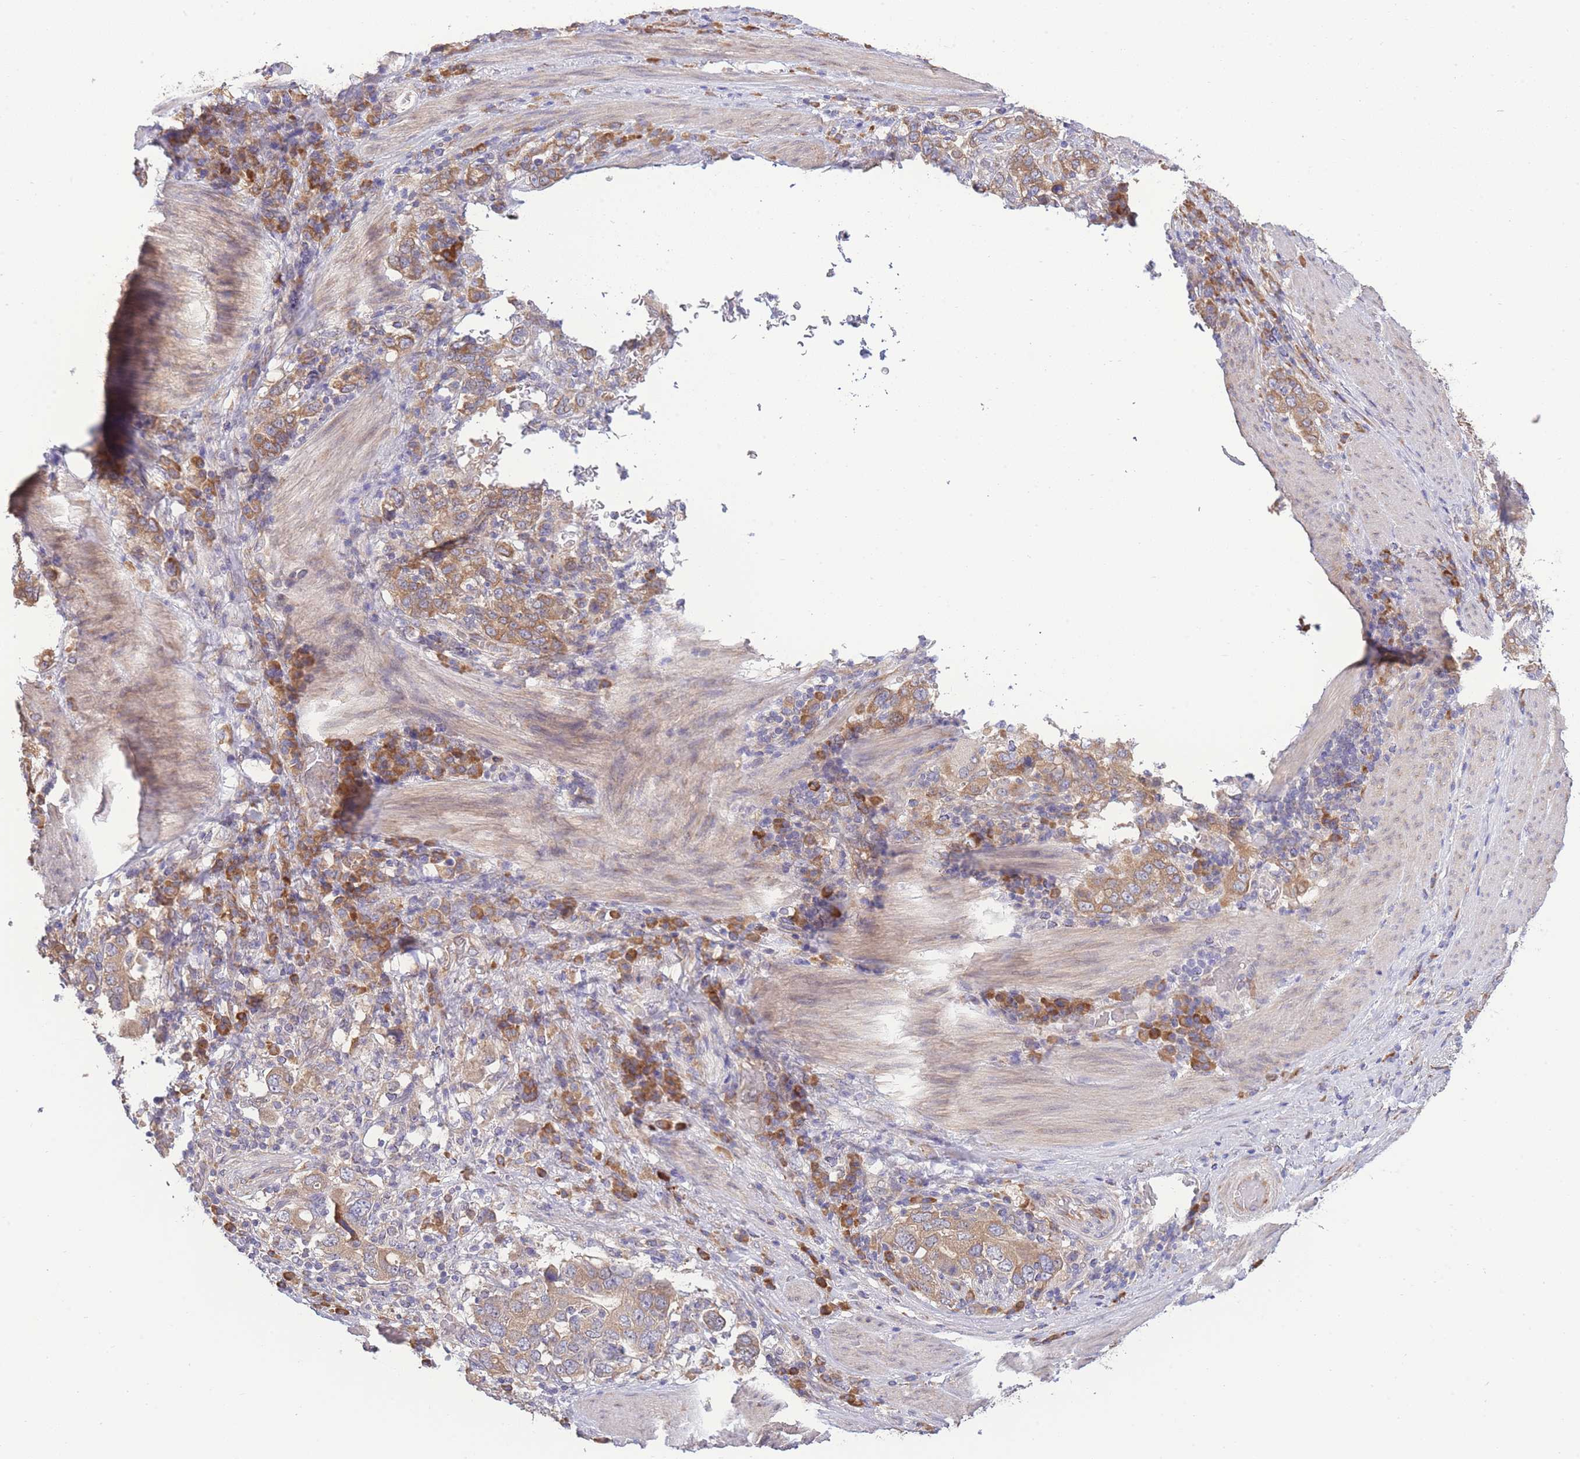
{"staining": {"intensity": "moderate", "quantity": ">75%", "location": "cytoplasmic/membranous"}, "tissue": "stomach cancer", "cell_type": "Tumor cells", "image_type": "cancer", "snomed": [{"axis": "morphology", "description": "Adenocarcinoma, NOS"}, {"axis": "topography", "description": "Stomach, upper"}, {"axis": "topography", "description": "Stomach"}], "caption": "Immunohistochemistry photomicrograph of human stomach adenocarcinoma stained for a protein (brown), which displays medium levels of moderate cytoplasmic/membranous staining in approximately >75% of tumor cells.", "gene": "BEX1", "patient": {"sex": "male", "age": 62}}